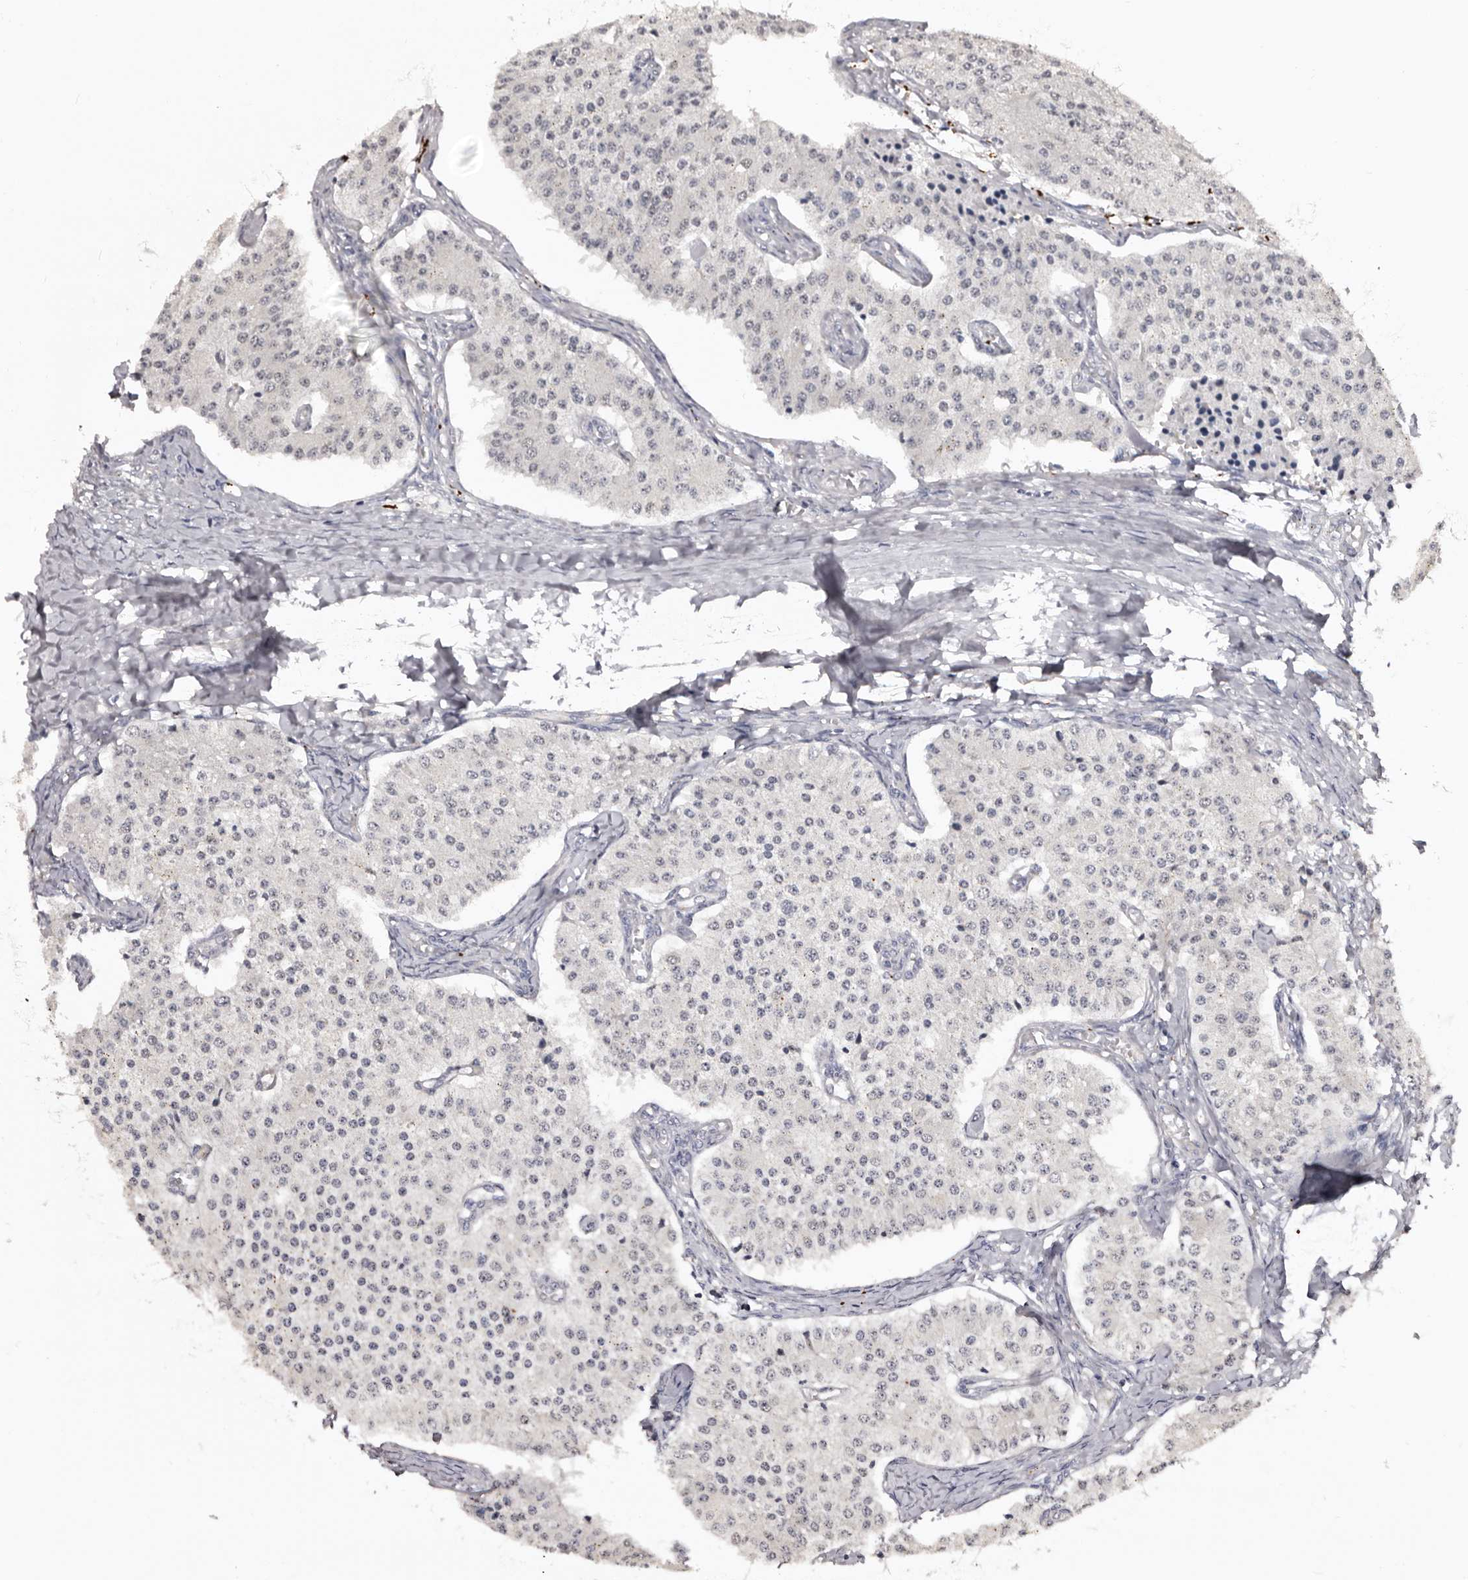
{"staining": {"intensity": "negative", "quantity": "none", "location": "none"}, "tissue": "carcinoid", "cell_type": "Tumor cells", "image_type": "cancer", "snomed": [{"axis": "morphology", "description": "Carcinoid, malignant, NOS"}, {"axis": "topography", "description": "Colon"}], "caption": "Human carcinoid stained for a protein using IHC exhibits no expression in tumor cells.", "gene": "SLC10A4", "patient": {"sex": "female", "age": 52}}